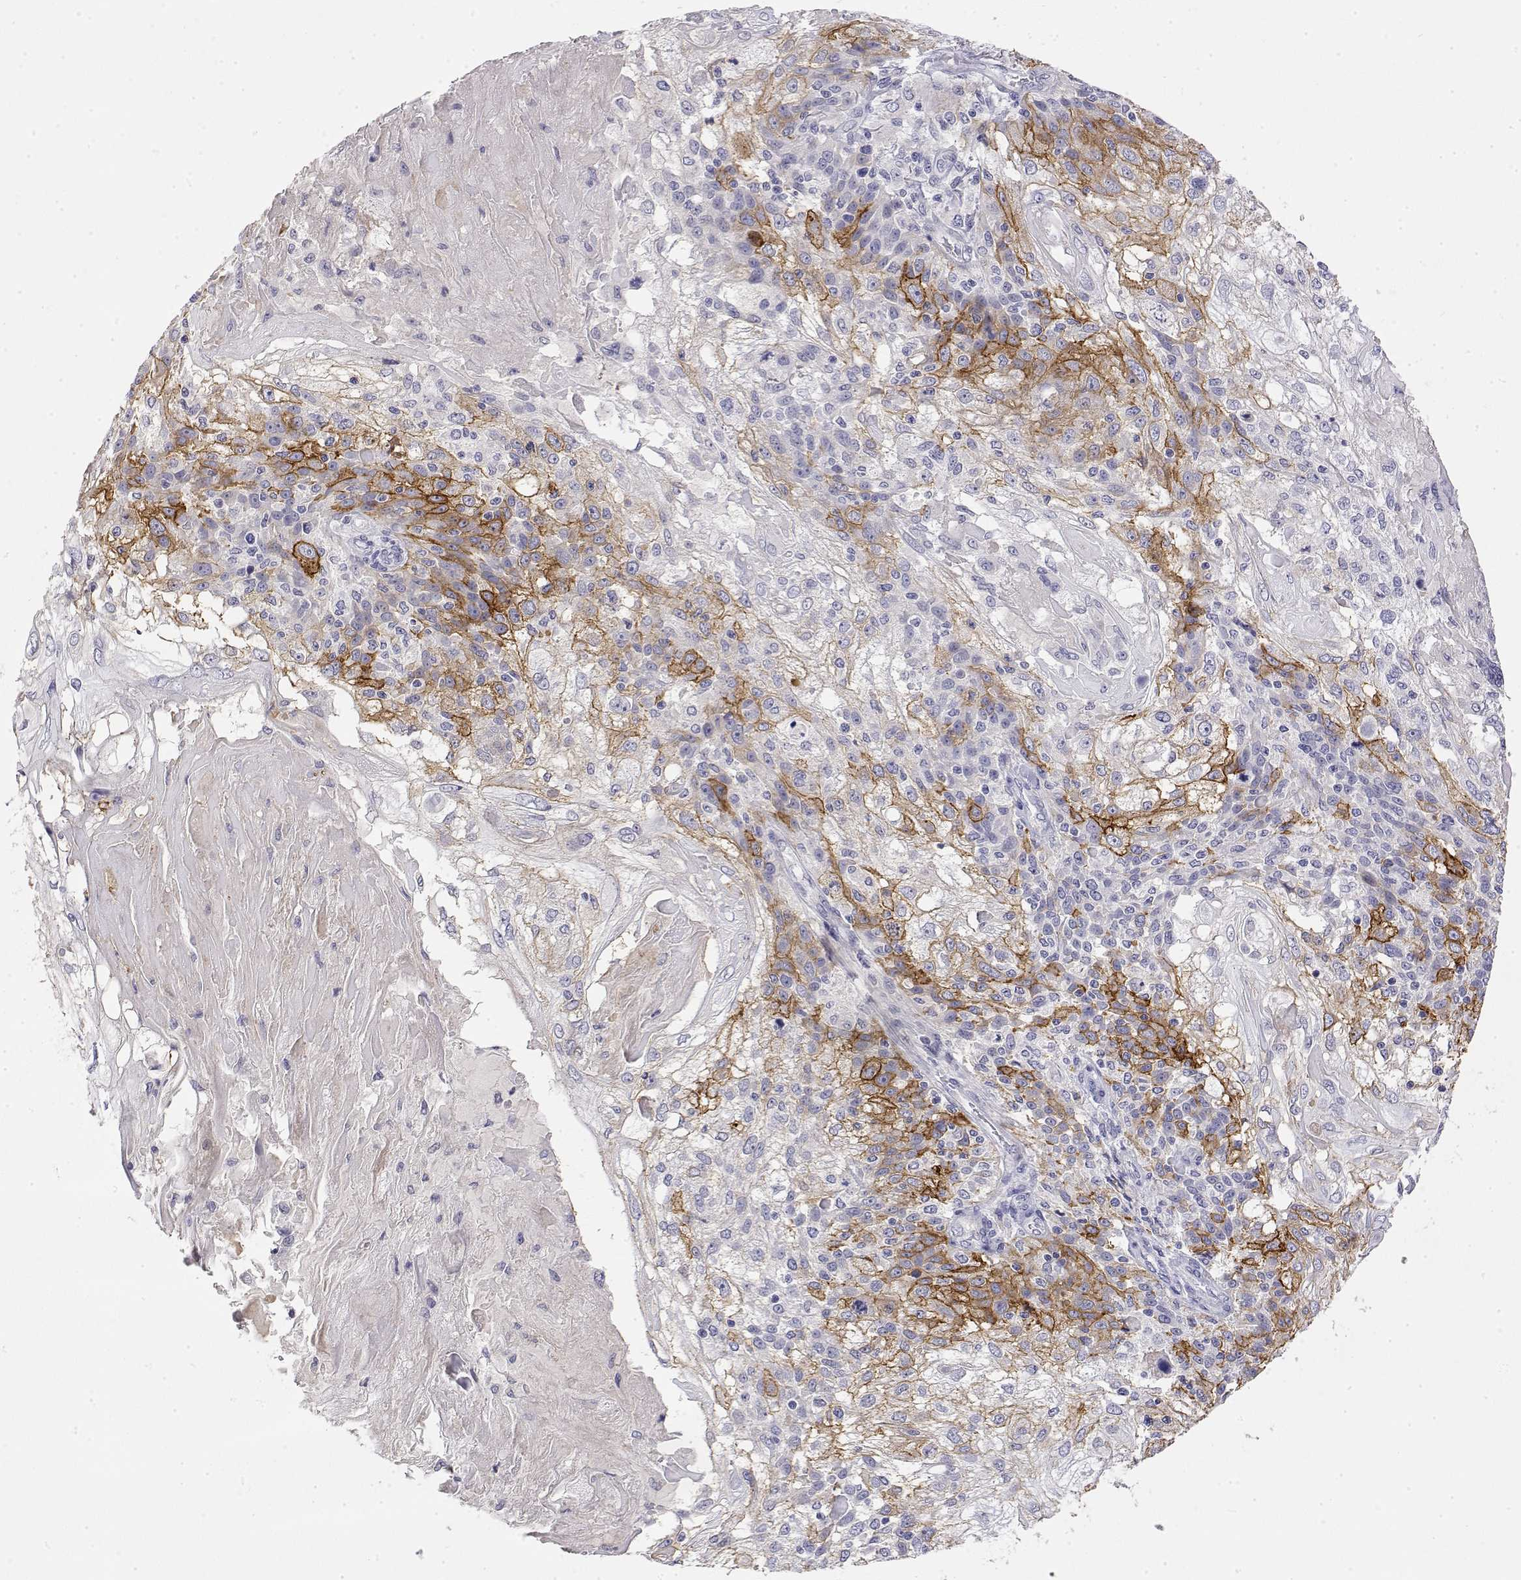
{"staining": {"intensity": "moderate", "quantity": "25%-75%", "location": "cytoplasmic/membranous"}, "tissue": "skin cancer", "cell_type": "Tumor cells", "image_type": "cancer", "snomed": [{"axis": "morphology", "description": "Normal tissue, NOS"}, {"axis": "morphology", "description": "Squamous cell carcinoma, NOS"}, {"axis": "topography", "description": "Skin"}], "caption": "Moderate cytoplasmic/membranous positivity is seen in approximately 25%-75% of tumor cells in skin cancer.", "gene": "LY6D", "patient": {"sex": "female", "age": 83}}